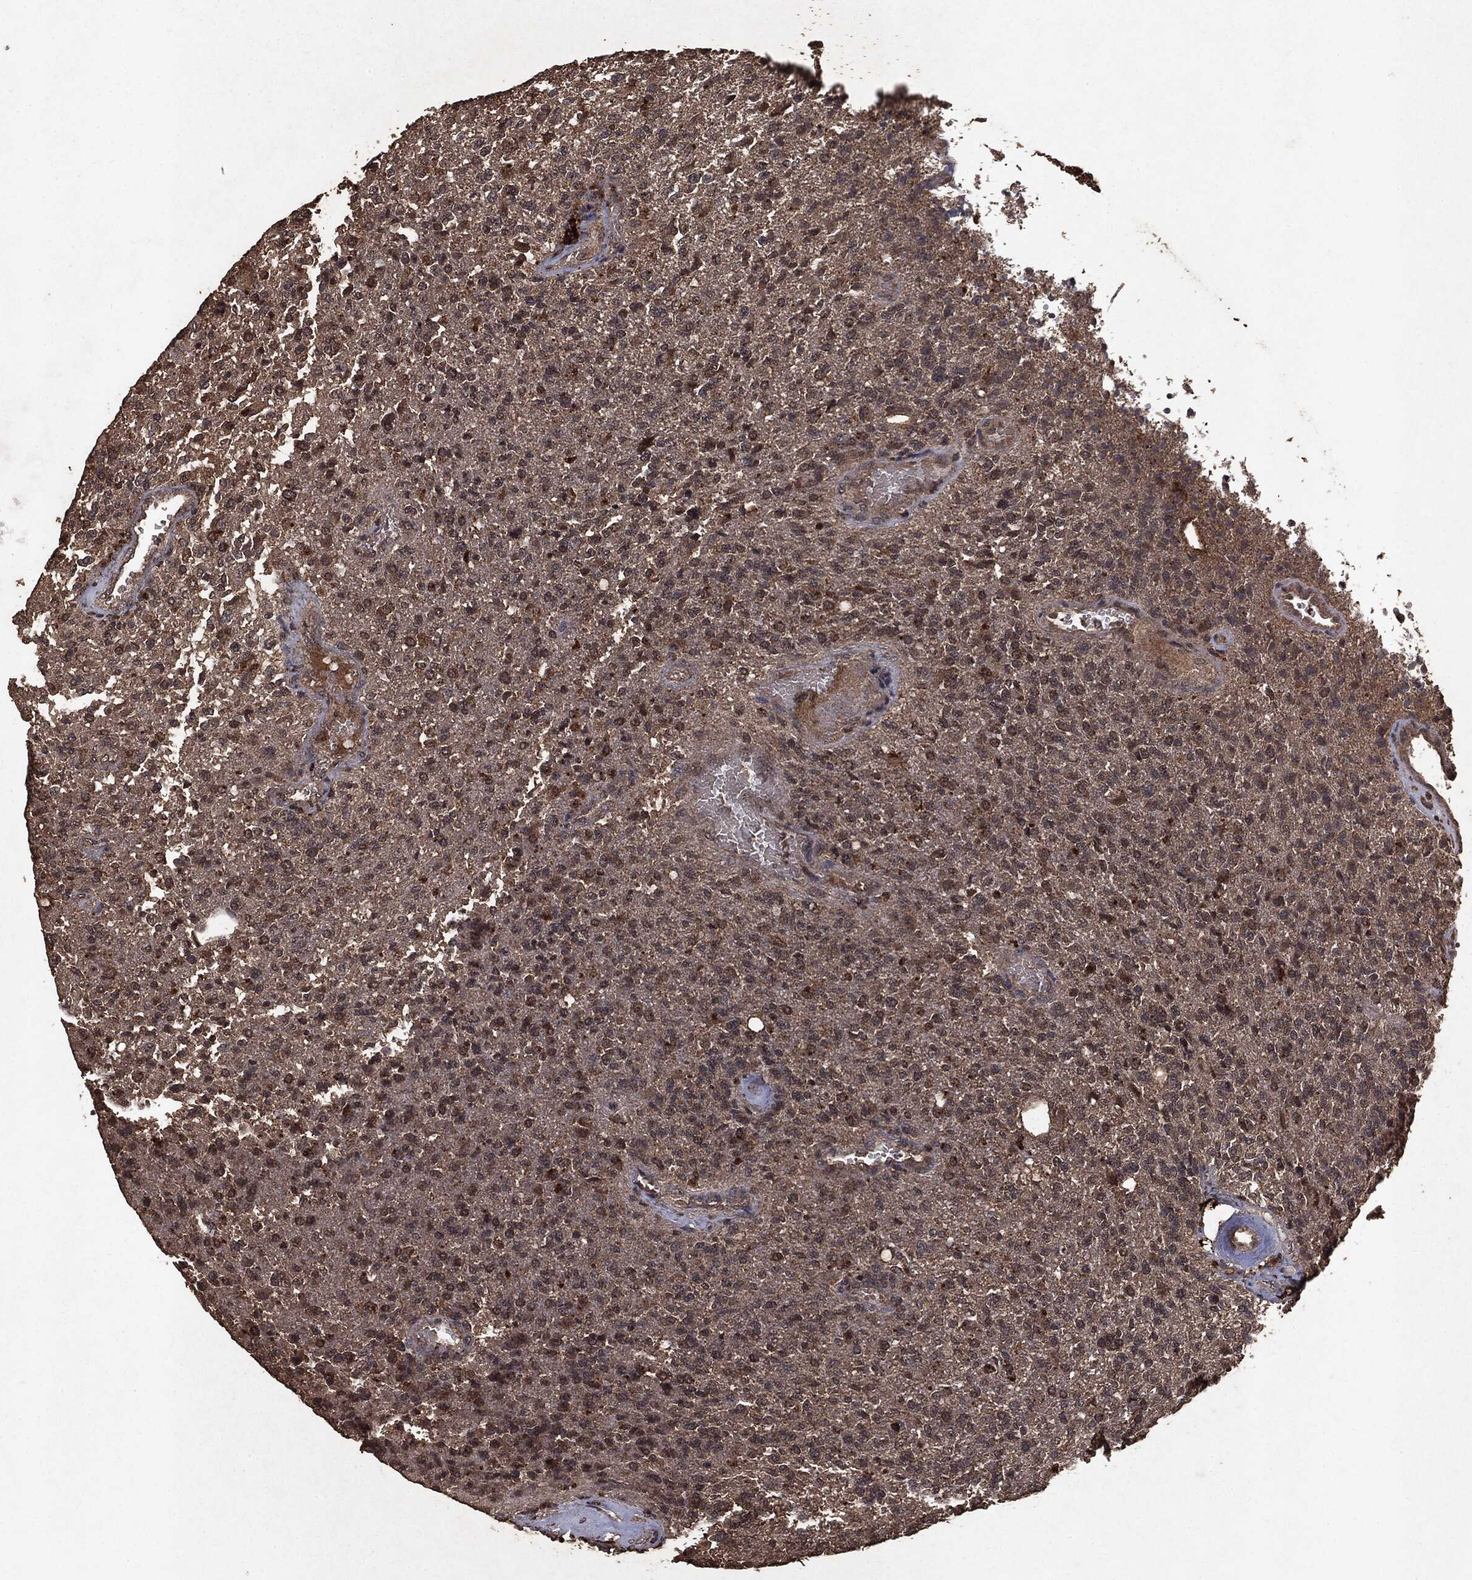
{"staining": {"intensity": "moderate", "quantity": "25%-75%", "location": "cytoplasmic/membranous"}, "tissue": "glioma", "cell_type": "Tumor cells", "image_type": "cancer", "snomed": [{"axis": "morphology", "description": "Glioma, malignant, High grade"}, {"axis": "topography", "description": "Brain"}], "caption": "Protein expression analysis of human glioma reveals moderate cytoplasmic/membranous staining in approximately 25%-75% of tumor cells.", "gene": "NME1", "patient": {"sex": "male", "age": 56}}